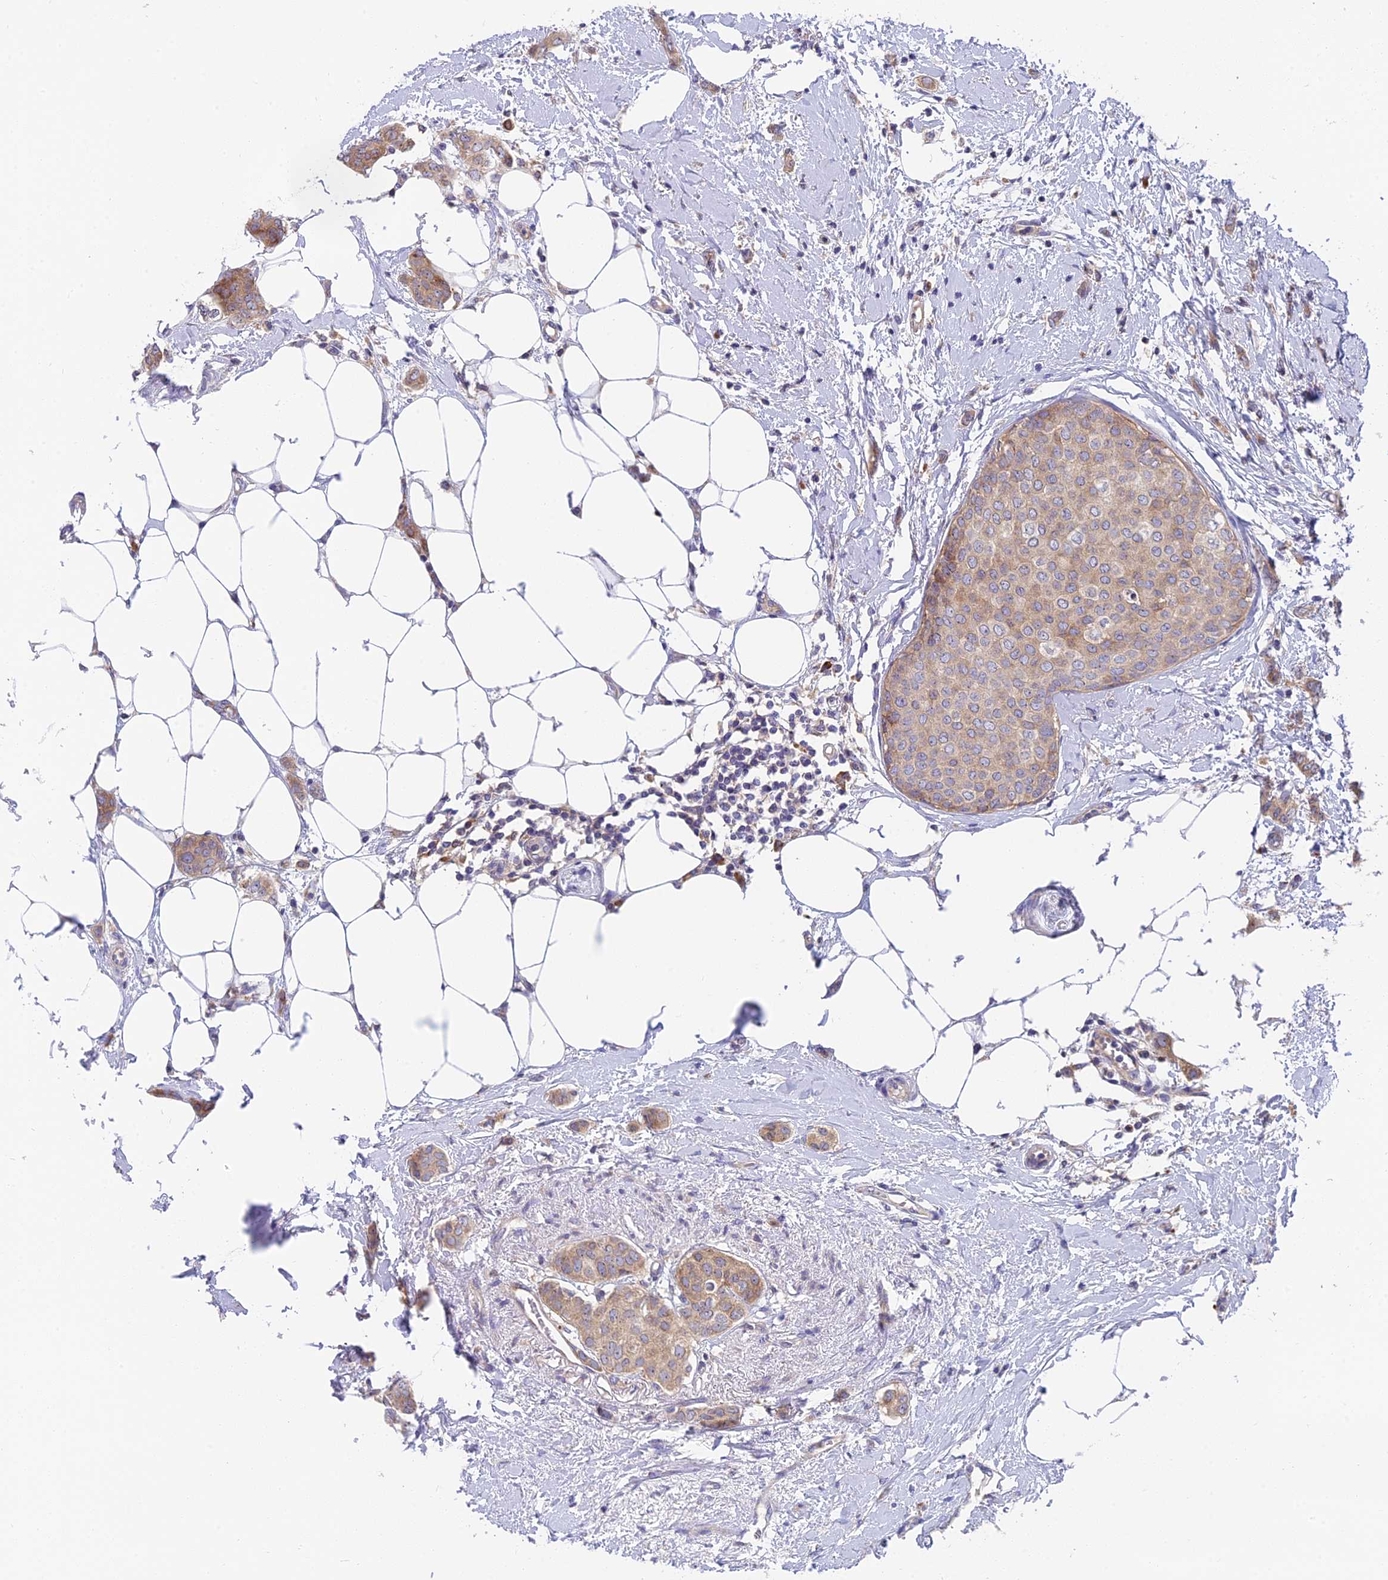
{"staining": {"intensity": "moderate", "quantity": ">75%", "location": "cytoplasmic/membranous"}, "tissue": "breast cancer", "cell_type": "Tumor cells", "image_type": "cancer", "snomed": [{"axis": "morphology", "description": "Duct carcinoma"}, {"axis": "topography", "description": "Breast"}], "caption": "Immunohistochemical staining of breast invasive ductal carcinoma demonstrates medium levels of moderate cytoplasmic/membranous protein staining in about >75% of tumor cells. The protein is shown in brown color, while the nuclei are stained blue.", "gene": "IPO5", "patient": {"sex": "female", "age": 72}}